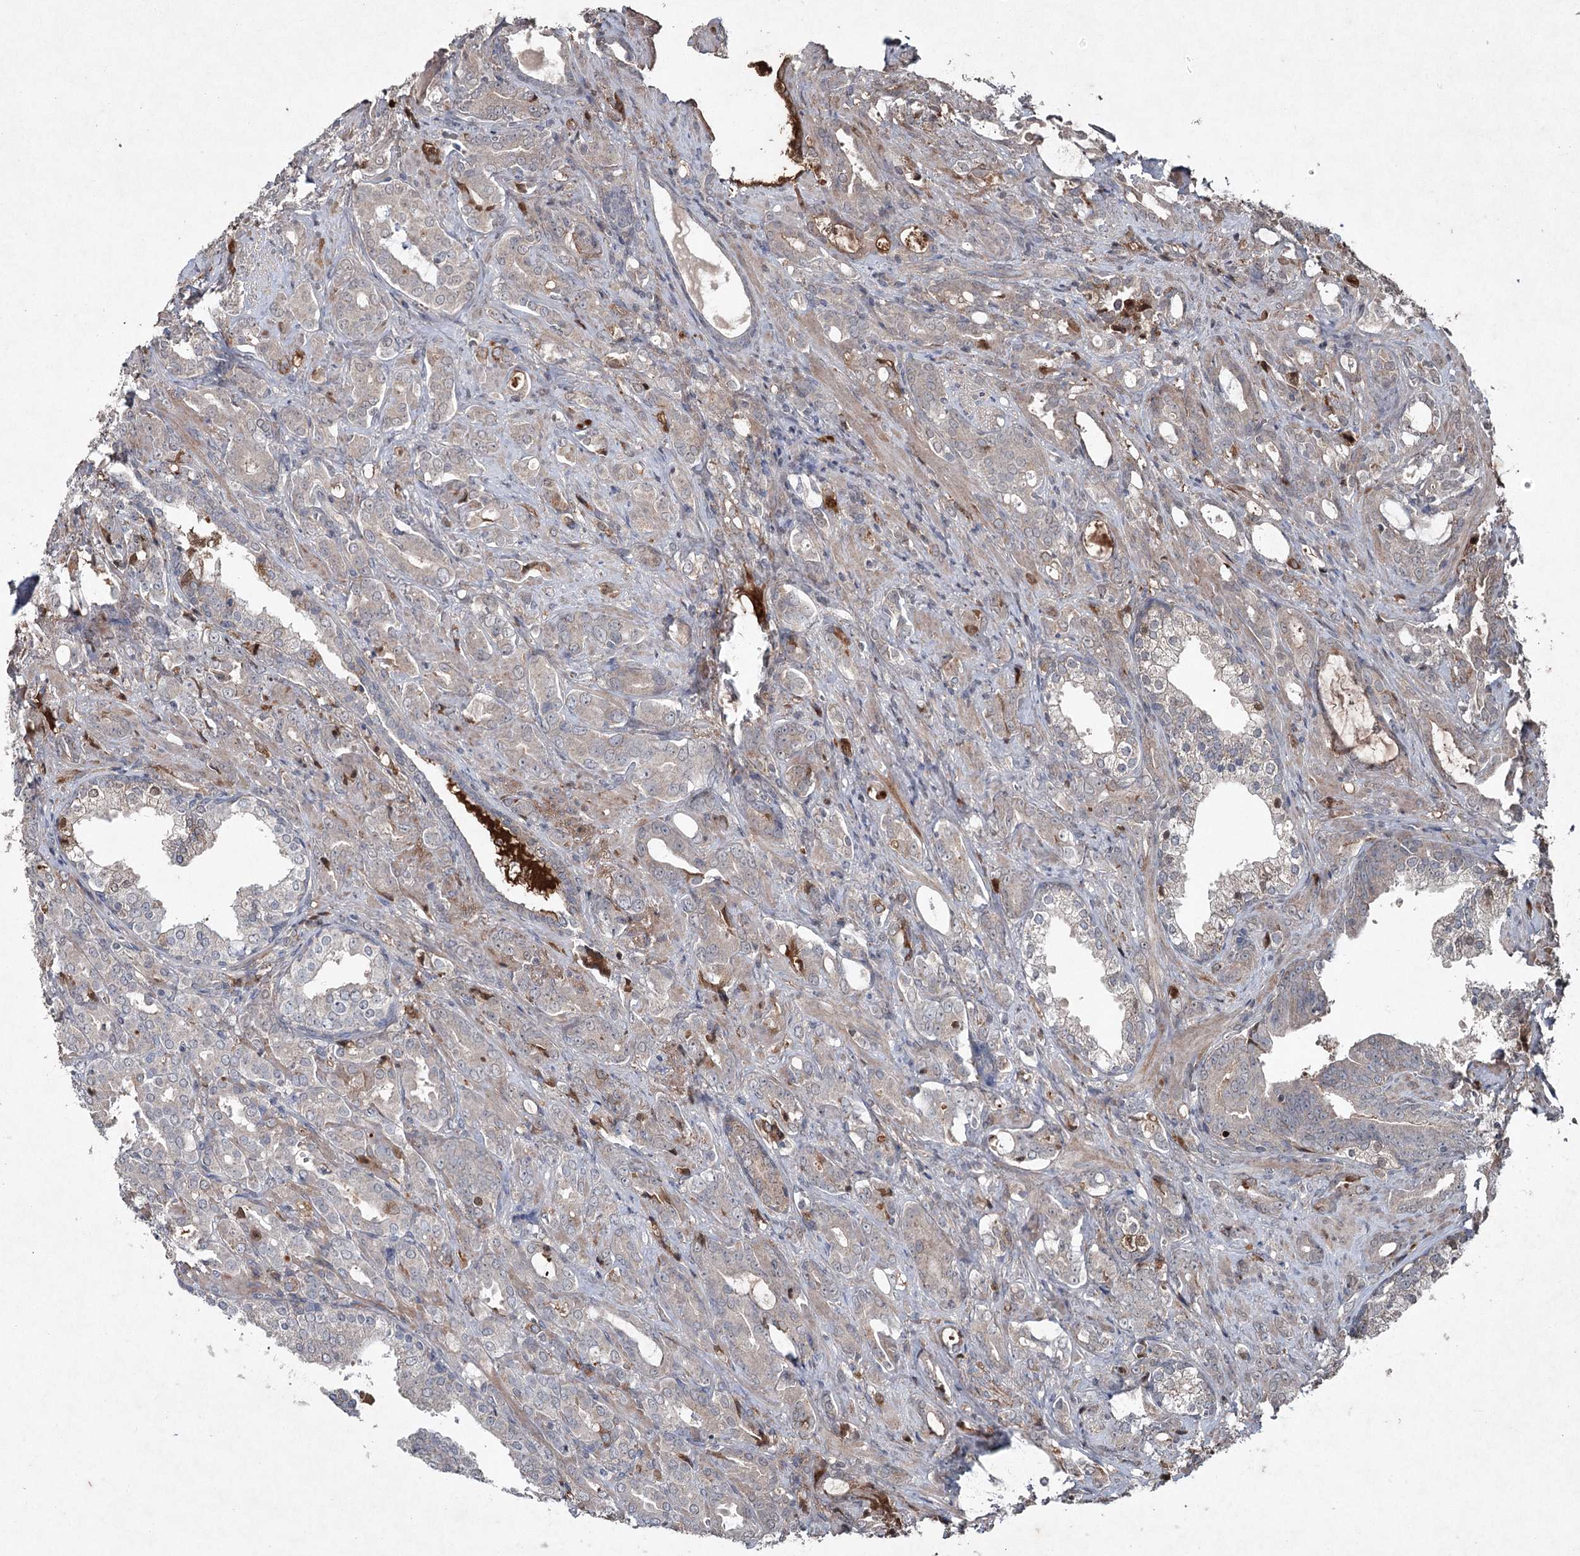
{"staining": {"intensity": "weak", "quantity": "<25%", "location": "cytoplasmic/membranous,nuclear"}, "tissue": "prostate cancer", "cell_type": "Tumor cells", "image_type": "cancer", "snomed": [{"axis": "morphology", "description": "Adenocarcinoma, High grade"}, {"axis": "topography", "description": "Prostate"}], "caption": "This is an IHC micrograph of prostate cancer. There is no positivity in tumor cells.", "gene": "PGLYRP2", "patient": {"sex": "male", "age": 72}}